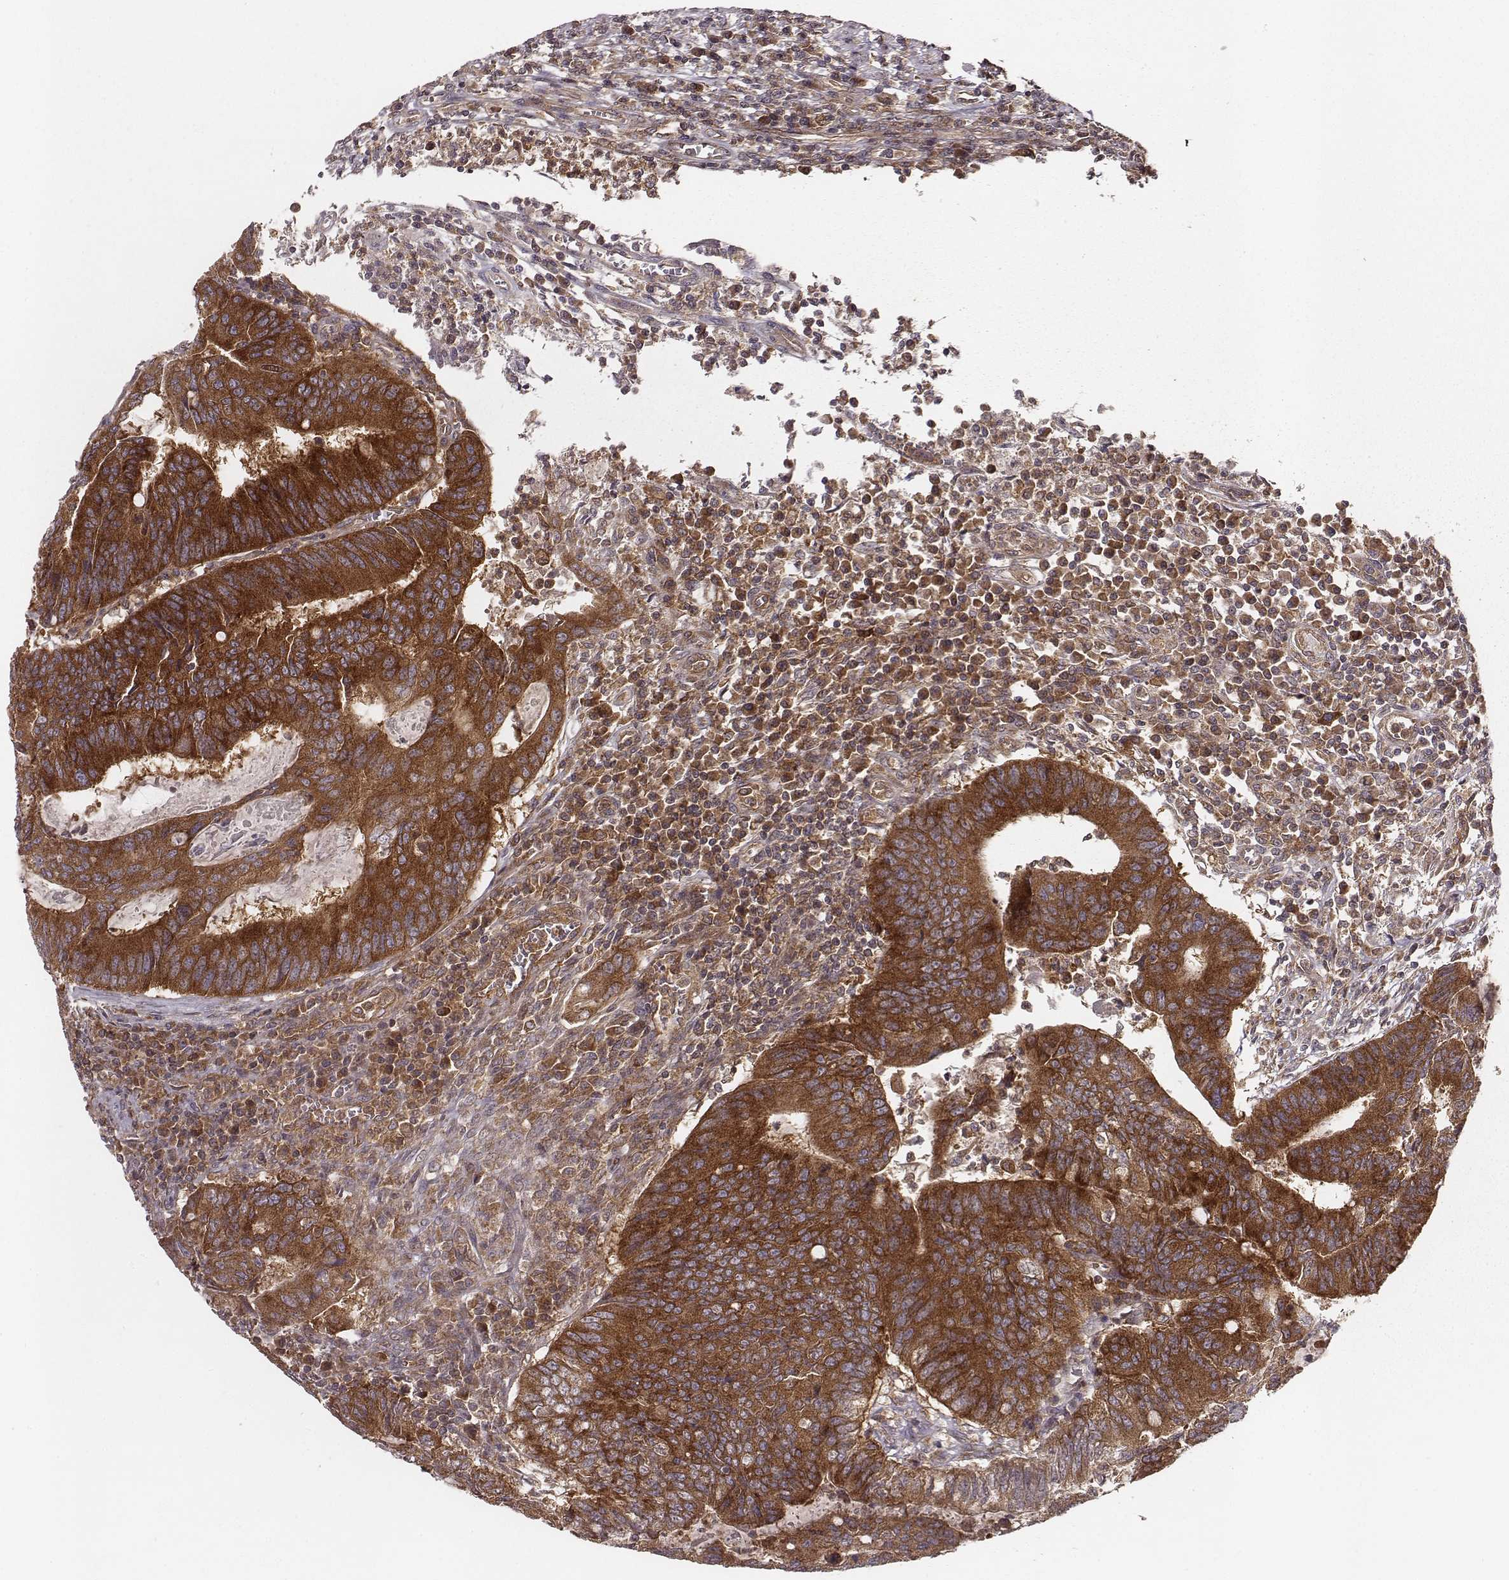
{"staining": {"intensity": "strong", "quantity": ">75%", "location": "cytoplasmic/membranous"}, "tissue": "colorectal cancer", "cell_type": "Tumor cells", "image_type": "cancer", "snomed": [{"axis": "morphology", "description": "Adenocarcinoma, NOS"}, {"axis": "topography", "description": "Colon"}], "caption": "Tumor cells demonstrate high levels of strong cytoplasmic/membranous expression in about >75% of cells in colorectal adenocarcinoma.", "gene": "VPS26A", "patient": {"sex": "male", "age": 67}}